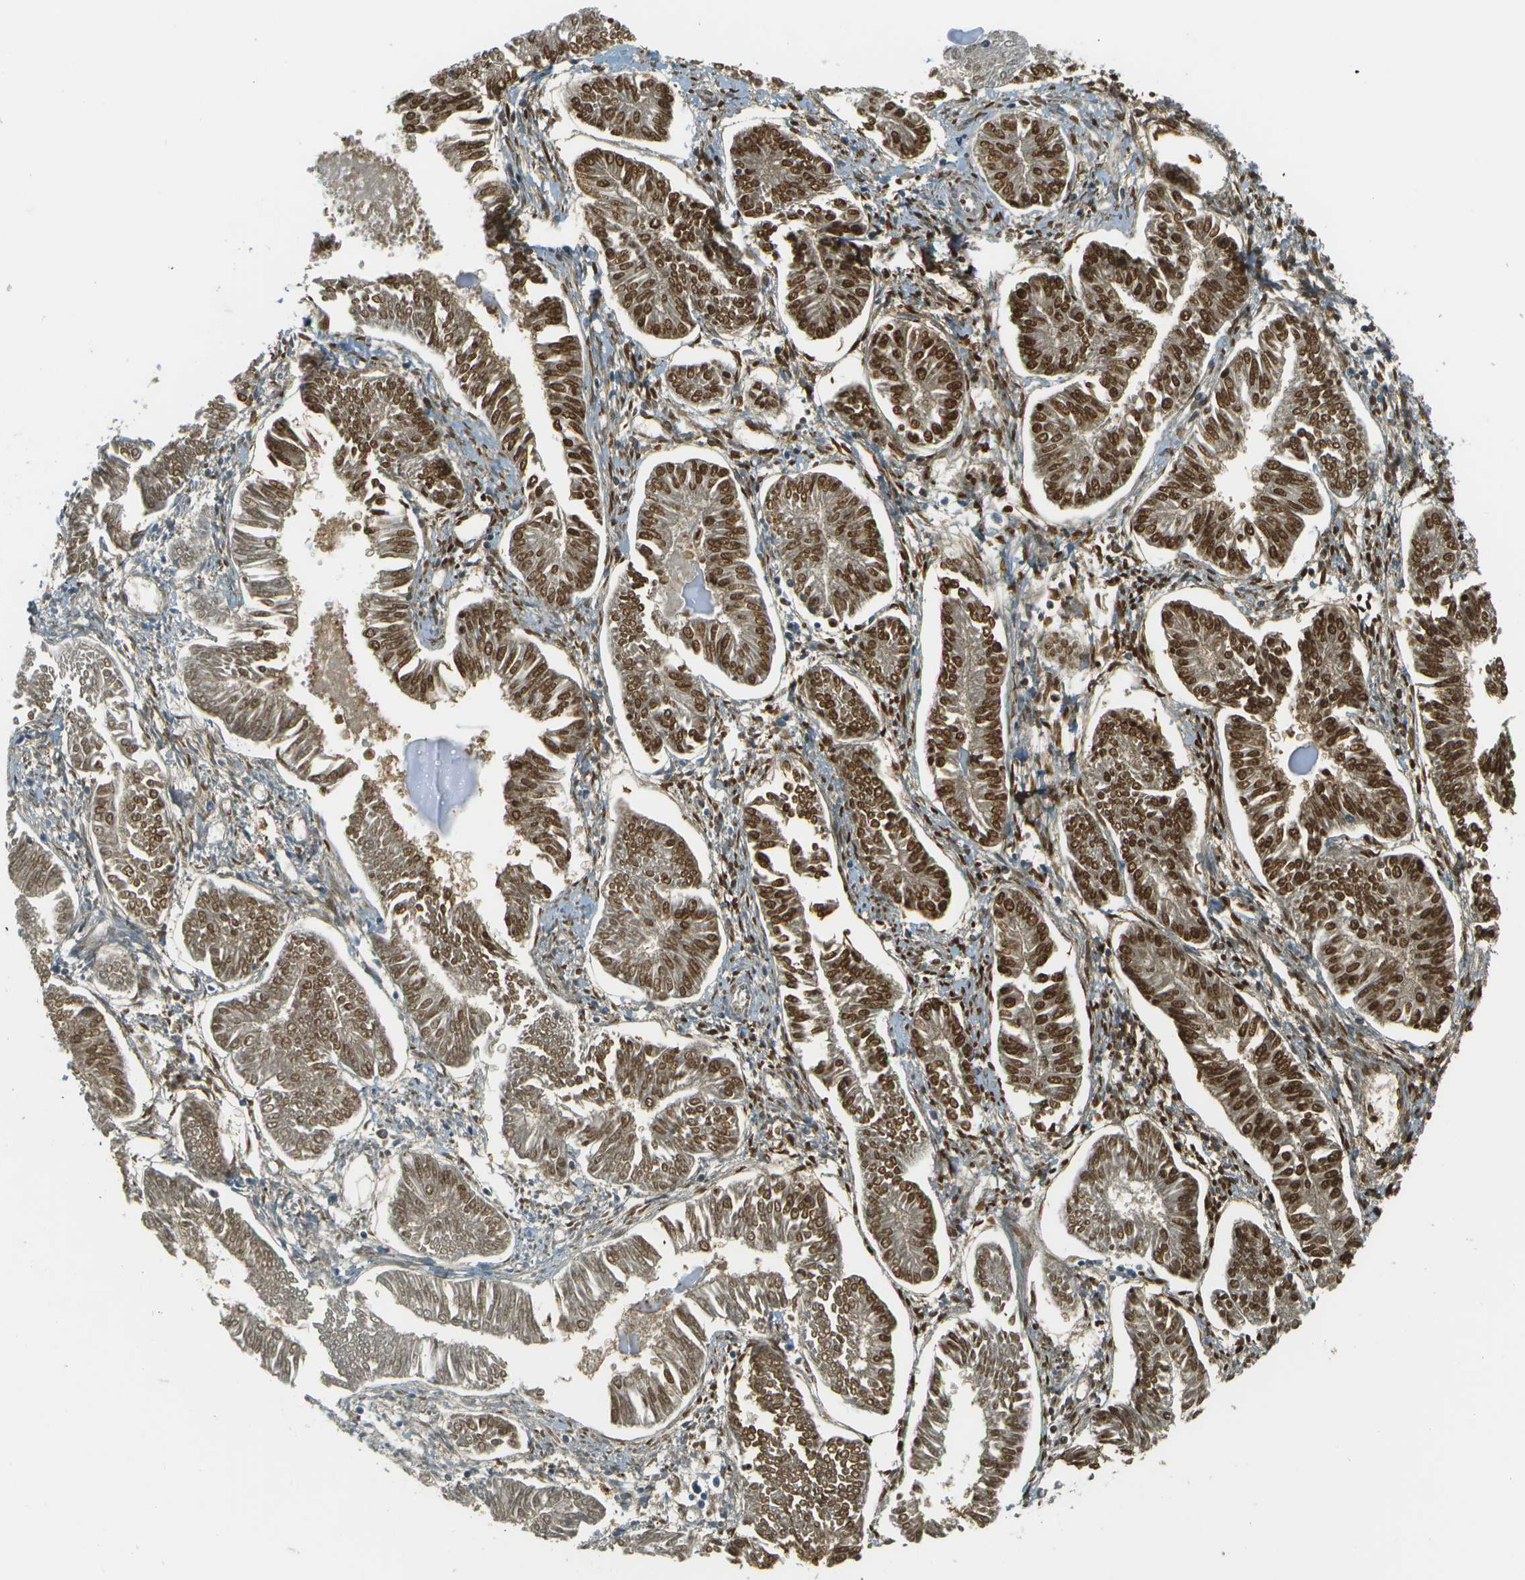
{"staining": {"intensity": "strong", "quantity": ">75%", "location": "cytoplasmic/membranous,nuclear"}, "tissue": "endometrial cancer", "cell_type": "Tumor cells", "image_type": "cancer", "snomed": [{"axis": "morphology", "description": "Adenocarcinoma, NOS"}, {"axis": "topography", "description": "Endometrium"}], "caption": "Protein staining of endometrial adenocarcinoma tissue demonstrates strong cytoplasmic/membranous and nuclear positivity in about >75% of tumor cells.", "gene": "DCN", "patient": {"sex": "female", "age": 53}}